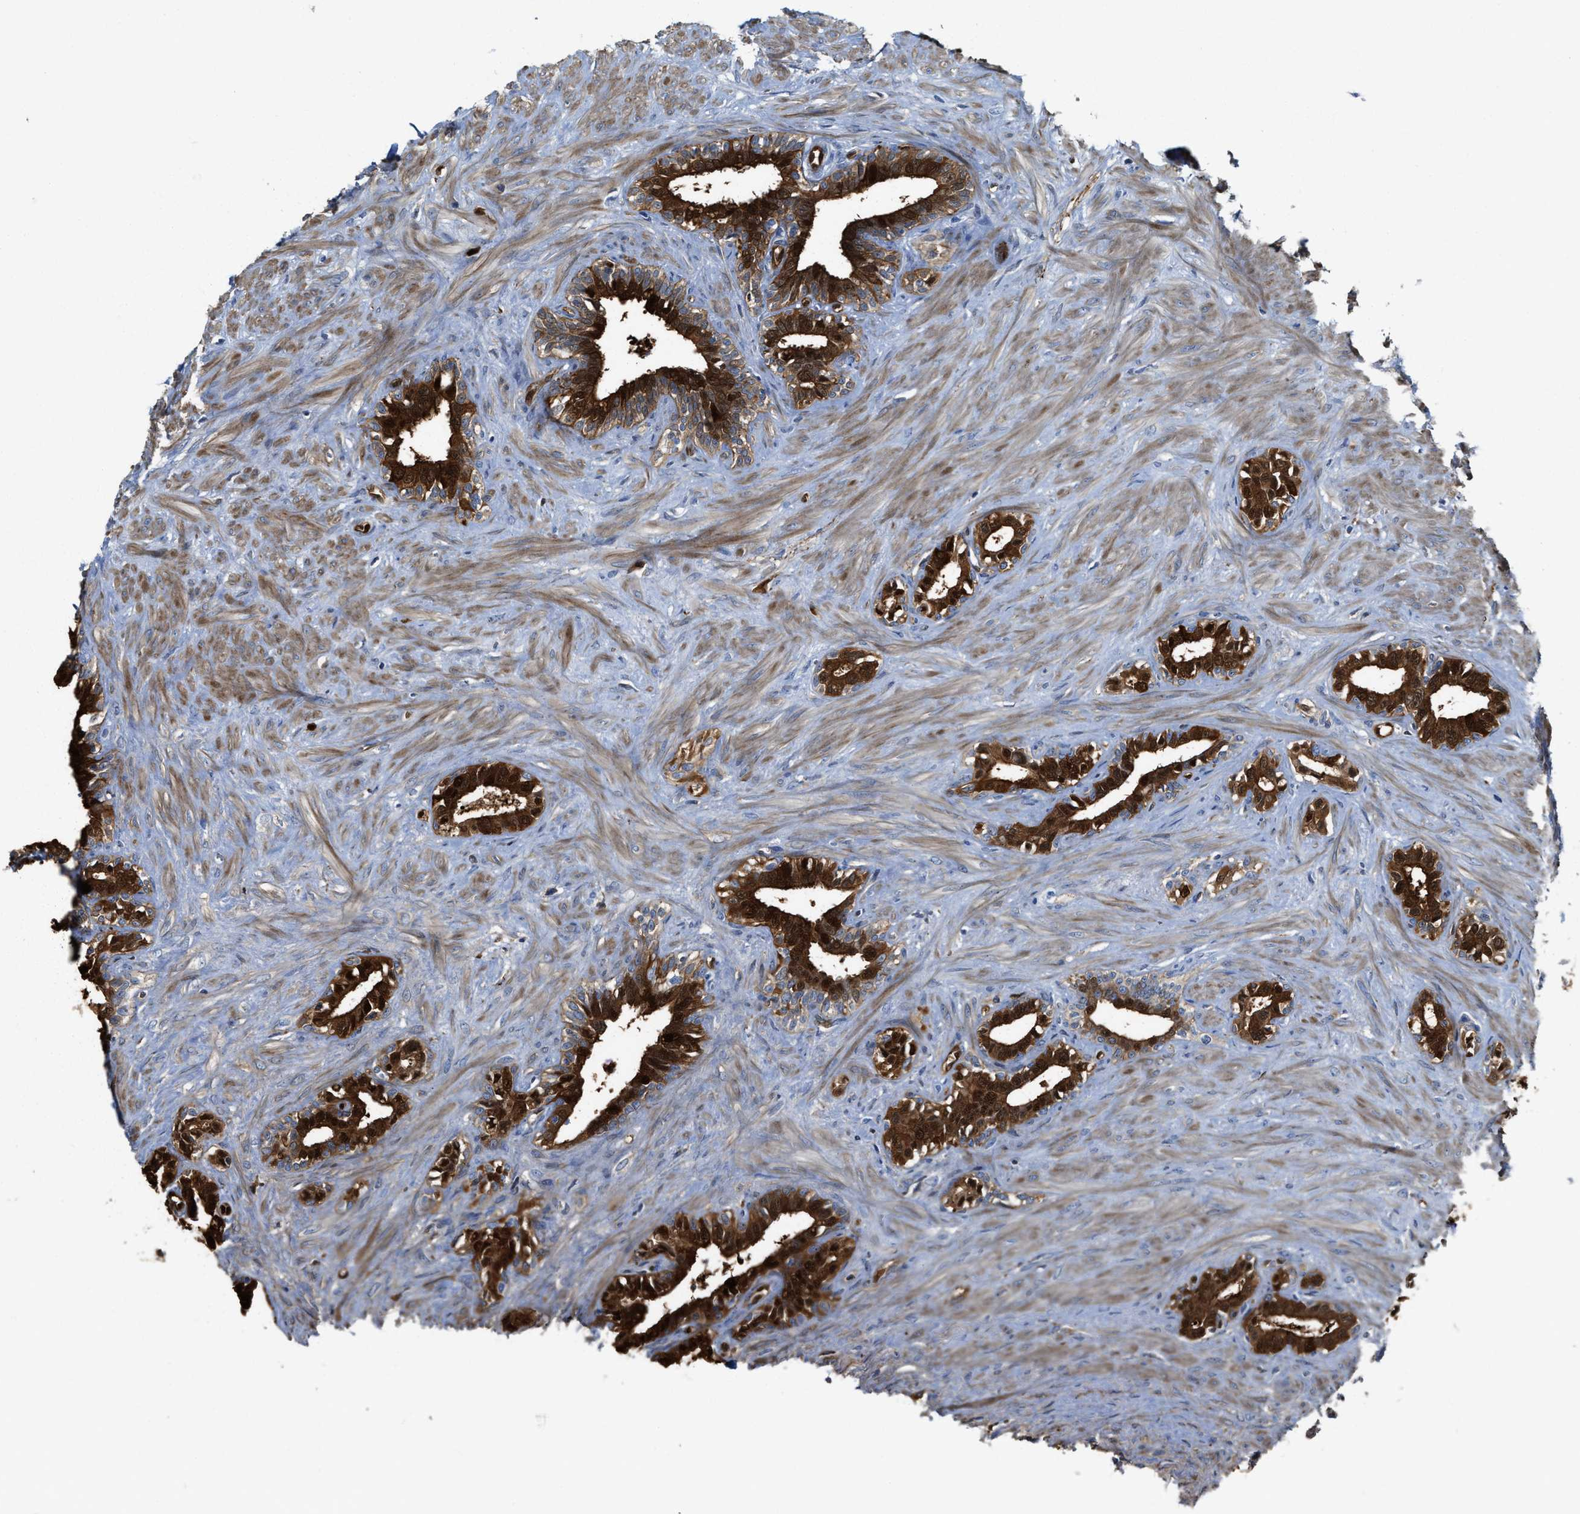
{"staining": {"intensity": "strong", "quantity": ">75%", "location": "cytoplasmic/membranous,nuclear"}, "tissue": "seminal vesicle", "cell_type": "Glandular cells", "image_type": "normal", "snomed": [{"axis": "morphology", "description": "Normal tissue, NOS"}, {"axis": "morphology", "description": "Adenocarcinoma, High grade"}, {"axis": "topography", "description": "Prostate"}, {"axis": "topography", "description": "Seminal veicle"}], "caption": "Immunohistochemistry (DAB (3,3'-diaminobenzidine)) staining of benign human seminal vesicle demonstrates strong cytoplasmic/membranous,nuclear protein expression in approximately >75% of glandular cells. The staining was performed using DAB (3,3'-diaminobenzidine), with brown indicating positive protein expression. Nuclei are stained blue with hematoxylin.", "gene": "ASS1", "patient": {"sex": "male", "age": 55}}